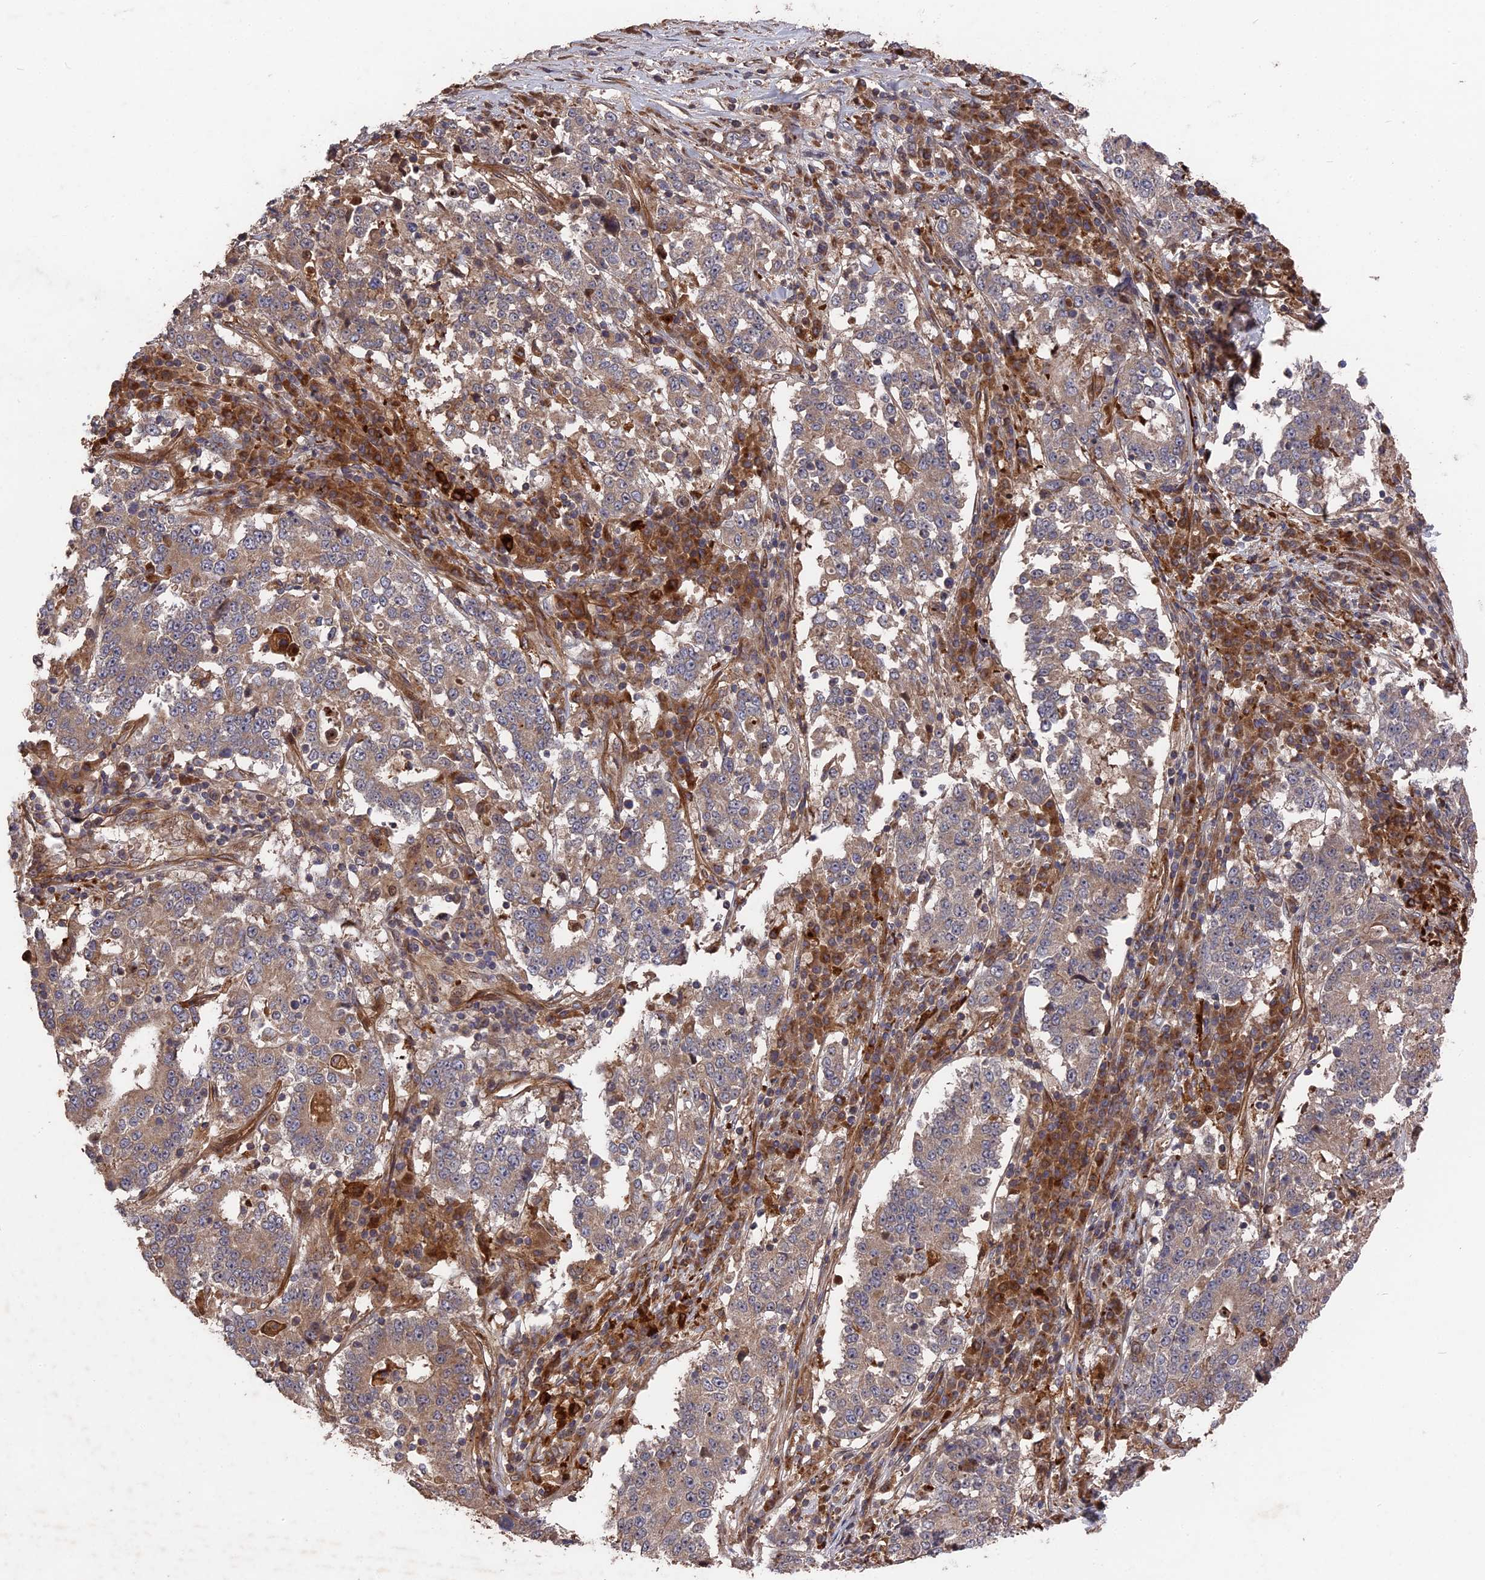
{"staining": {"intensity": "weak", "quantity": ">75%", "location": "cytoplasmic/membranous"}, "tissue": "stomach cancer", "cell_type": "Tumor cells", "image_type": "cancer", "snomed": [{"axis": "morphology", "description": "Adenocarcinoma, NOS"}, {"axis": "topography", "description": "Stomach"}], "caption": "Adenocarcinoma (stomach) tissue reveals weak cytoplasmic/membranous expression in about >75% of tumor cells", "gene": "DEF8", "patient": {"sex": "male", "age": 59}}